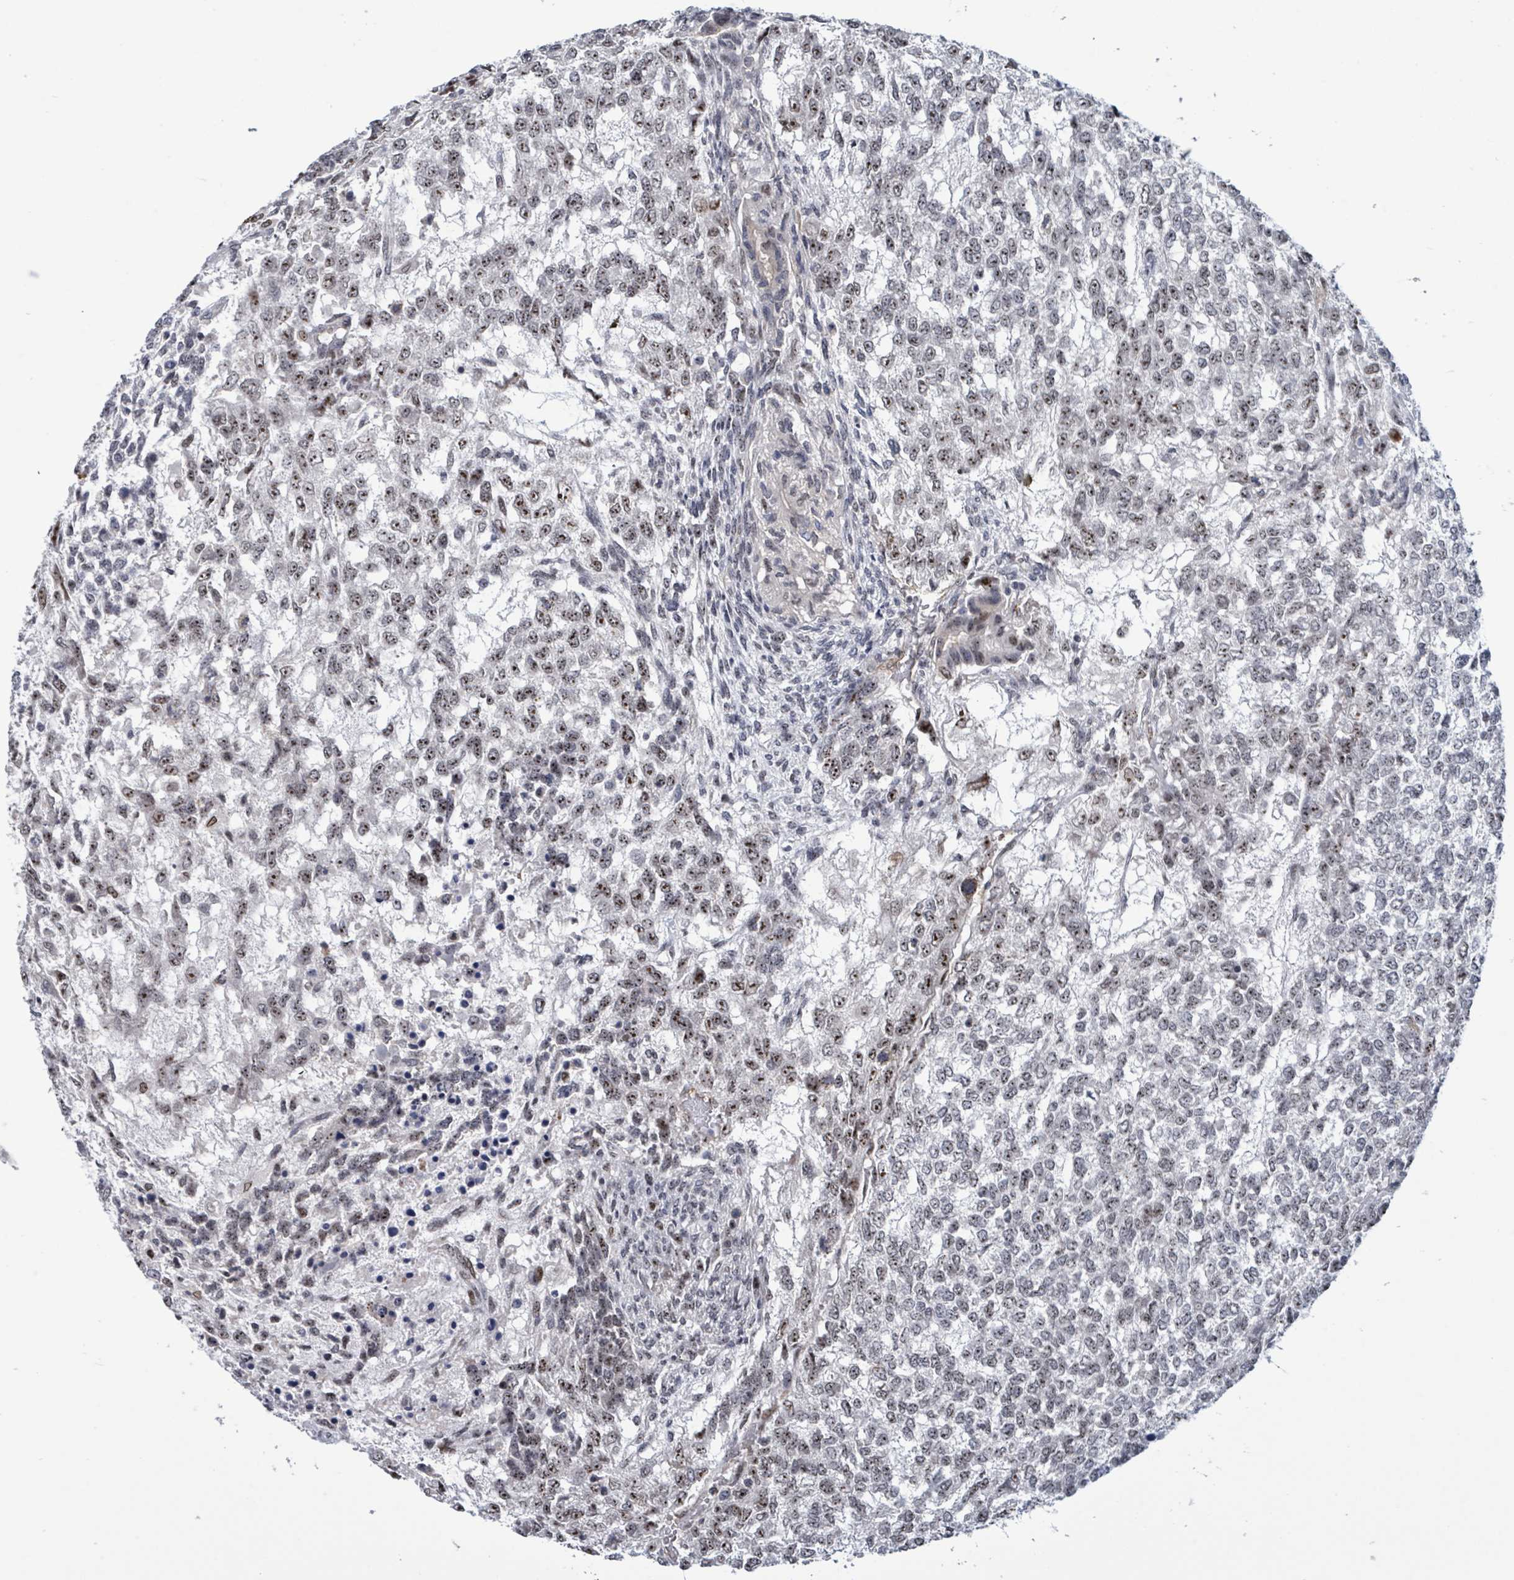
{"staining": {"intensity": "moderate", "quantity": ">75%", "location": "nuclear"}, "tissue": "testis cancer", "cell_type": "Tumor cells", "image_type": "cancer", "snomed": [{"axis": "morphology", "description": "Carcinoma, Embryonal, NOS"}, {"axis": "topography", "description": "Testis"}], "caption": "High-magnification brightfield microscopy of testis cancer stained with DAB (brown) and counterstained with hematoxylin (blue). tumor cells exhibit moderate nuclear positivity is present in approximately>75% of cells.", "gene": "RRN3", "patient": {"sex": "male", "age": 23}}